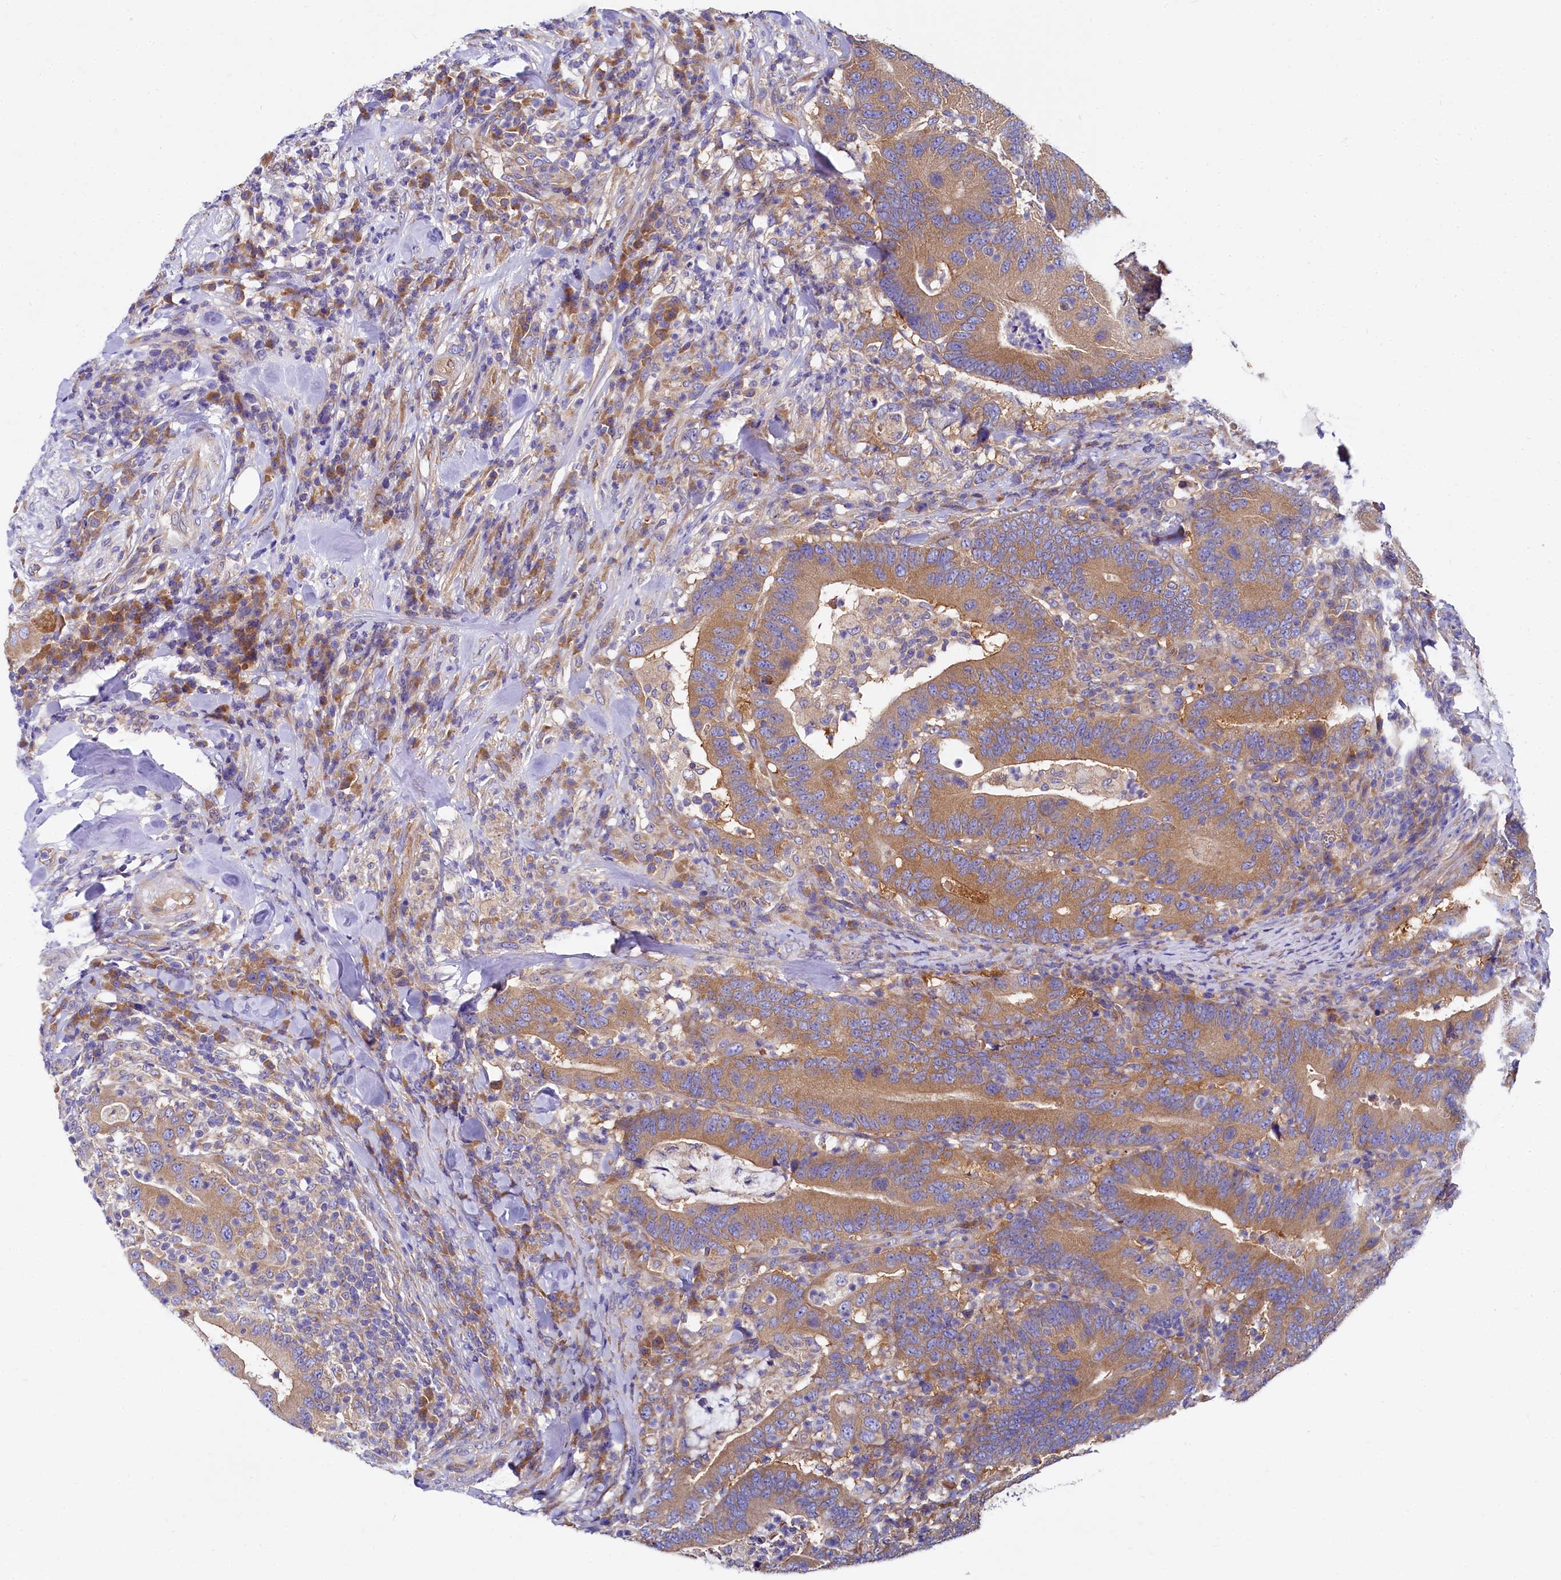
{"staining": {"intensity": "moderate", "quantity": ">75%", "location": "cytoplasmic/membranous"}, "tissue": "colorectal cancer", "cell_type": "Tumor cells", "image_type": "cancer", "snomed": [{"axis": "morphology", "description": "Adenocarcinoma, NOS"}, {"axis": "topography", "description": "Colon"}], "caption": "Moderate cytoplasmic/membranous positivity for a protein is seen in about >75% of tumor cells of colorectal adenocarcinoma using immunohistochemistry (IHC).", "gene": "QARS1", "patient": {"sex": "female", "age": 66}}